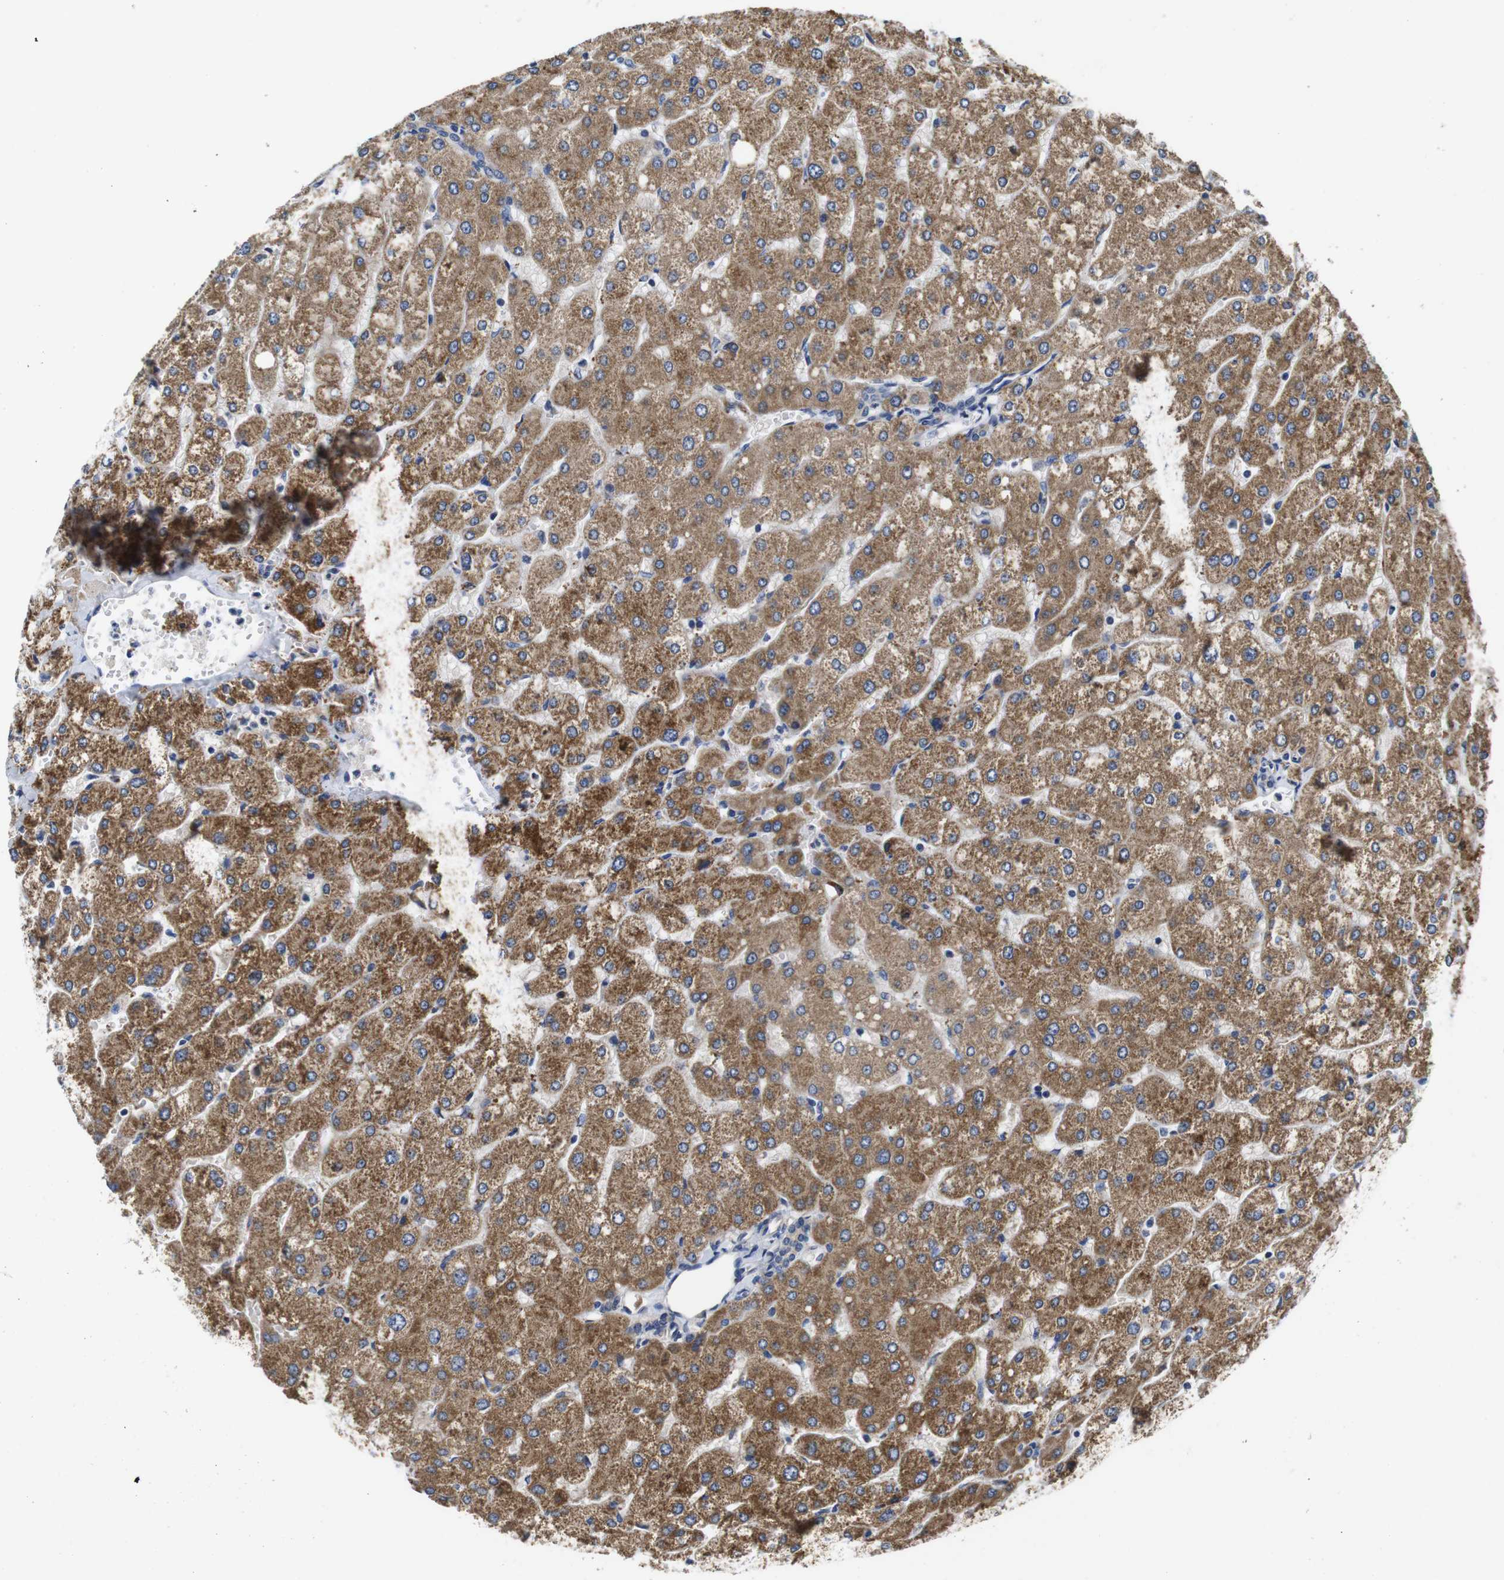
{"staining": {"intensity": "negative", "quantity": "none", "location": "none"}, "tissue": "liver", "cell_type": "Cholangiocytes", "image_type": "normal", "snomed": [{"axis": "morphology", "description": "Normal tissue, NOS"}, {"axis": "topography", "description": "Liver"}], "caption": "A histopathology image of liver stained for a protein displays no brown staining in cholangiocytes. Nuclei are stained in blue.", "gene": "MARCHF7", "patient": {"sex": "male", "age": 55}}